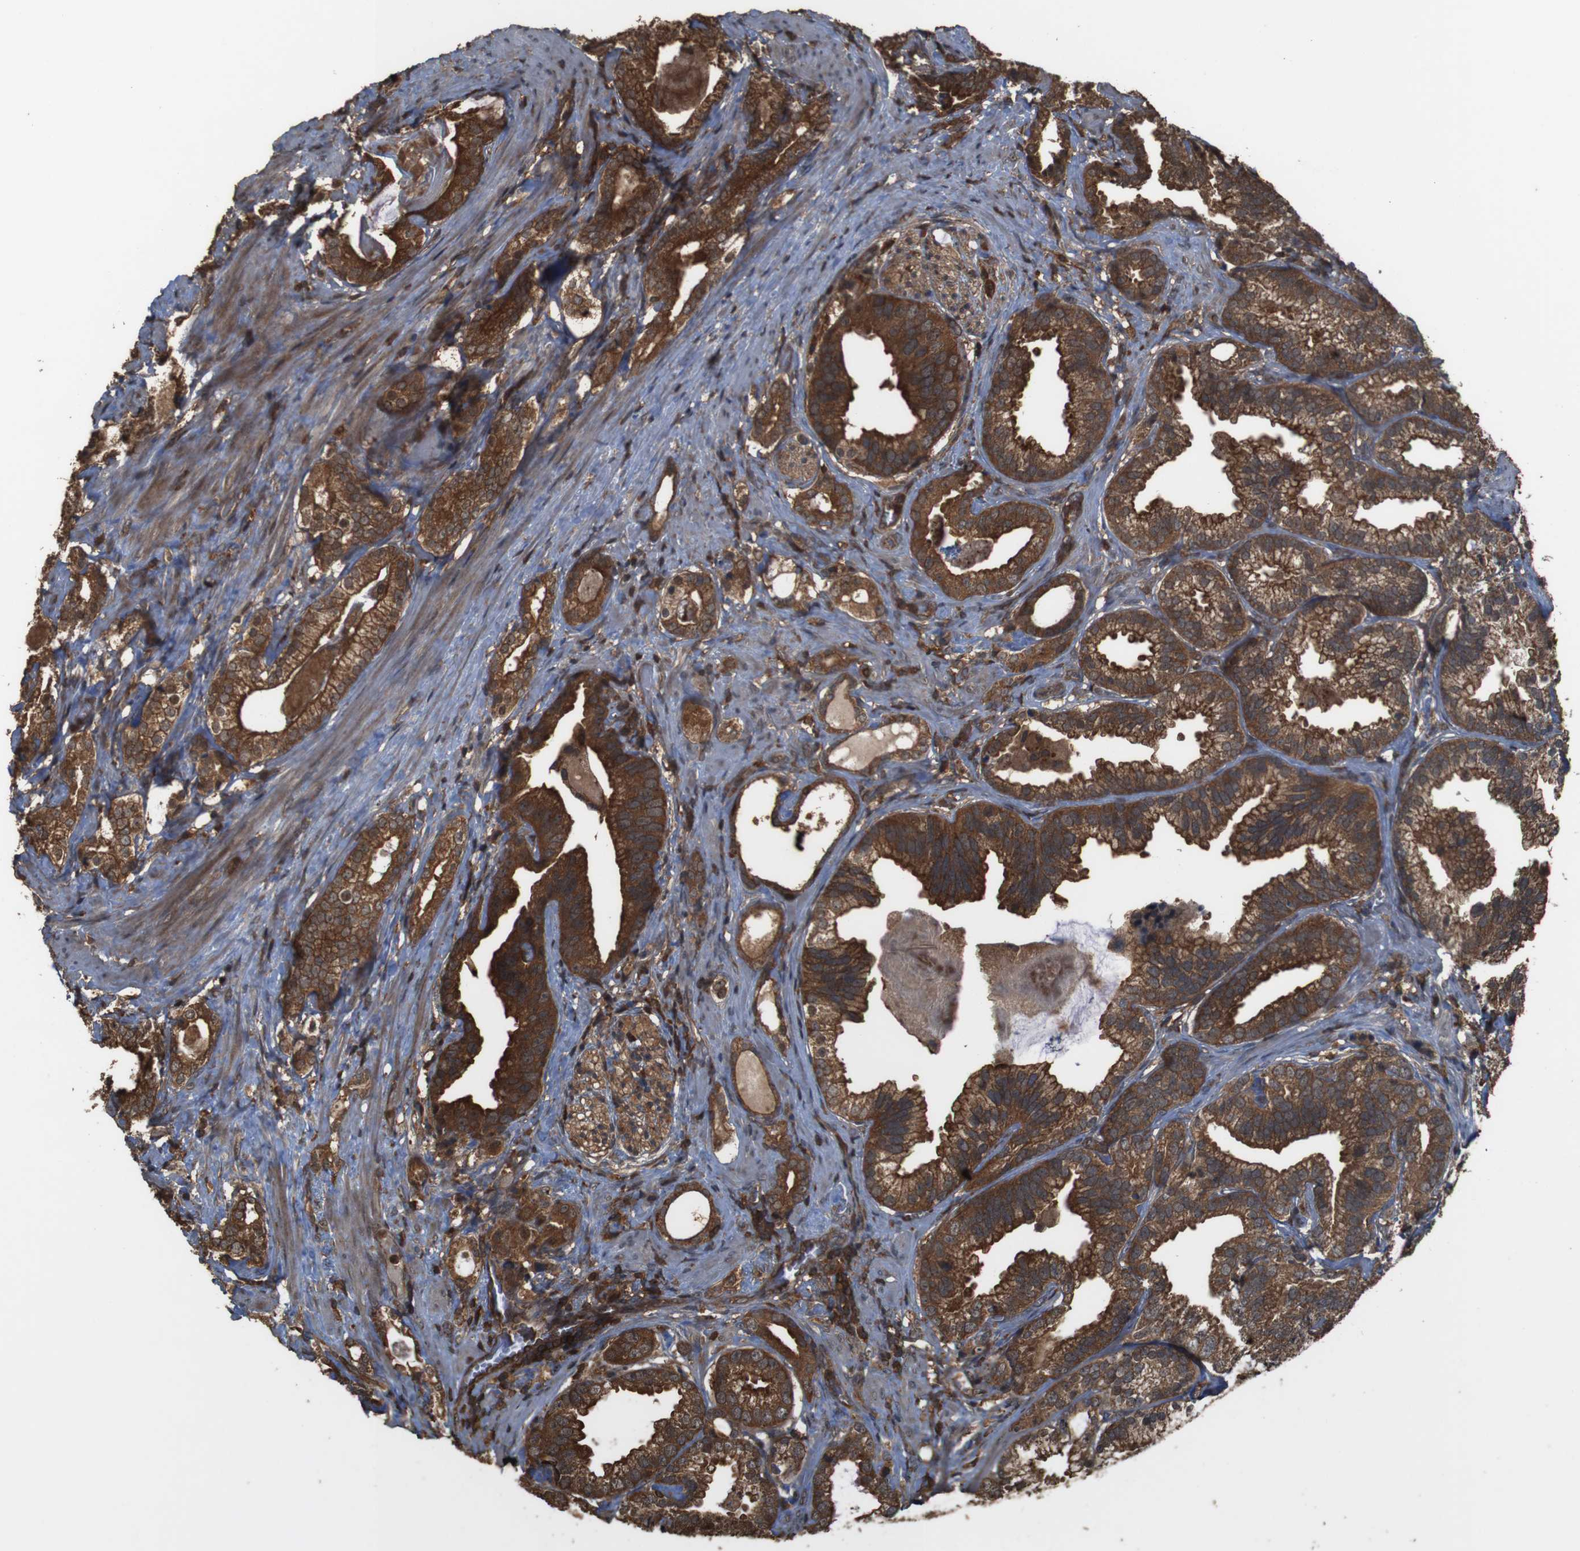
{"staining": {"intensity": "strong", "quantity": ">75%", "location": "cytoplasmic/membranous"}, "tissue": "prostate cancer", "cell_type": "Tumor cells", "image_type": "cancer", "snomed": [{"axis": "morphology", "description": "Adenocarcinoma, Low grade"}, {"axis": "topography", "description": "Prostate"}], "caption": "Protein staining reveals strong cytoplasmic/membranous positivity in about >75% of tumor cells in prostate cancer. The staining was performed using DAB to visualize the protein expression in brown, while the nuclei were stained in blue with hematoxylin (Magnification: 20x).", "gene": "BAG4", "patient": {"sex": "male", "age": 59}}